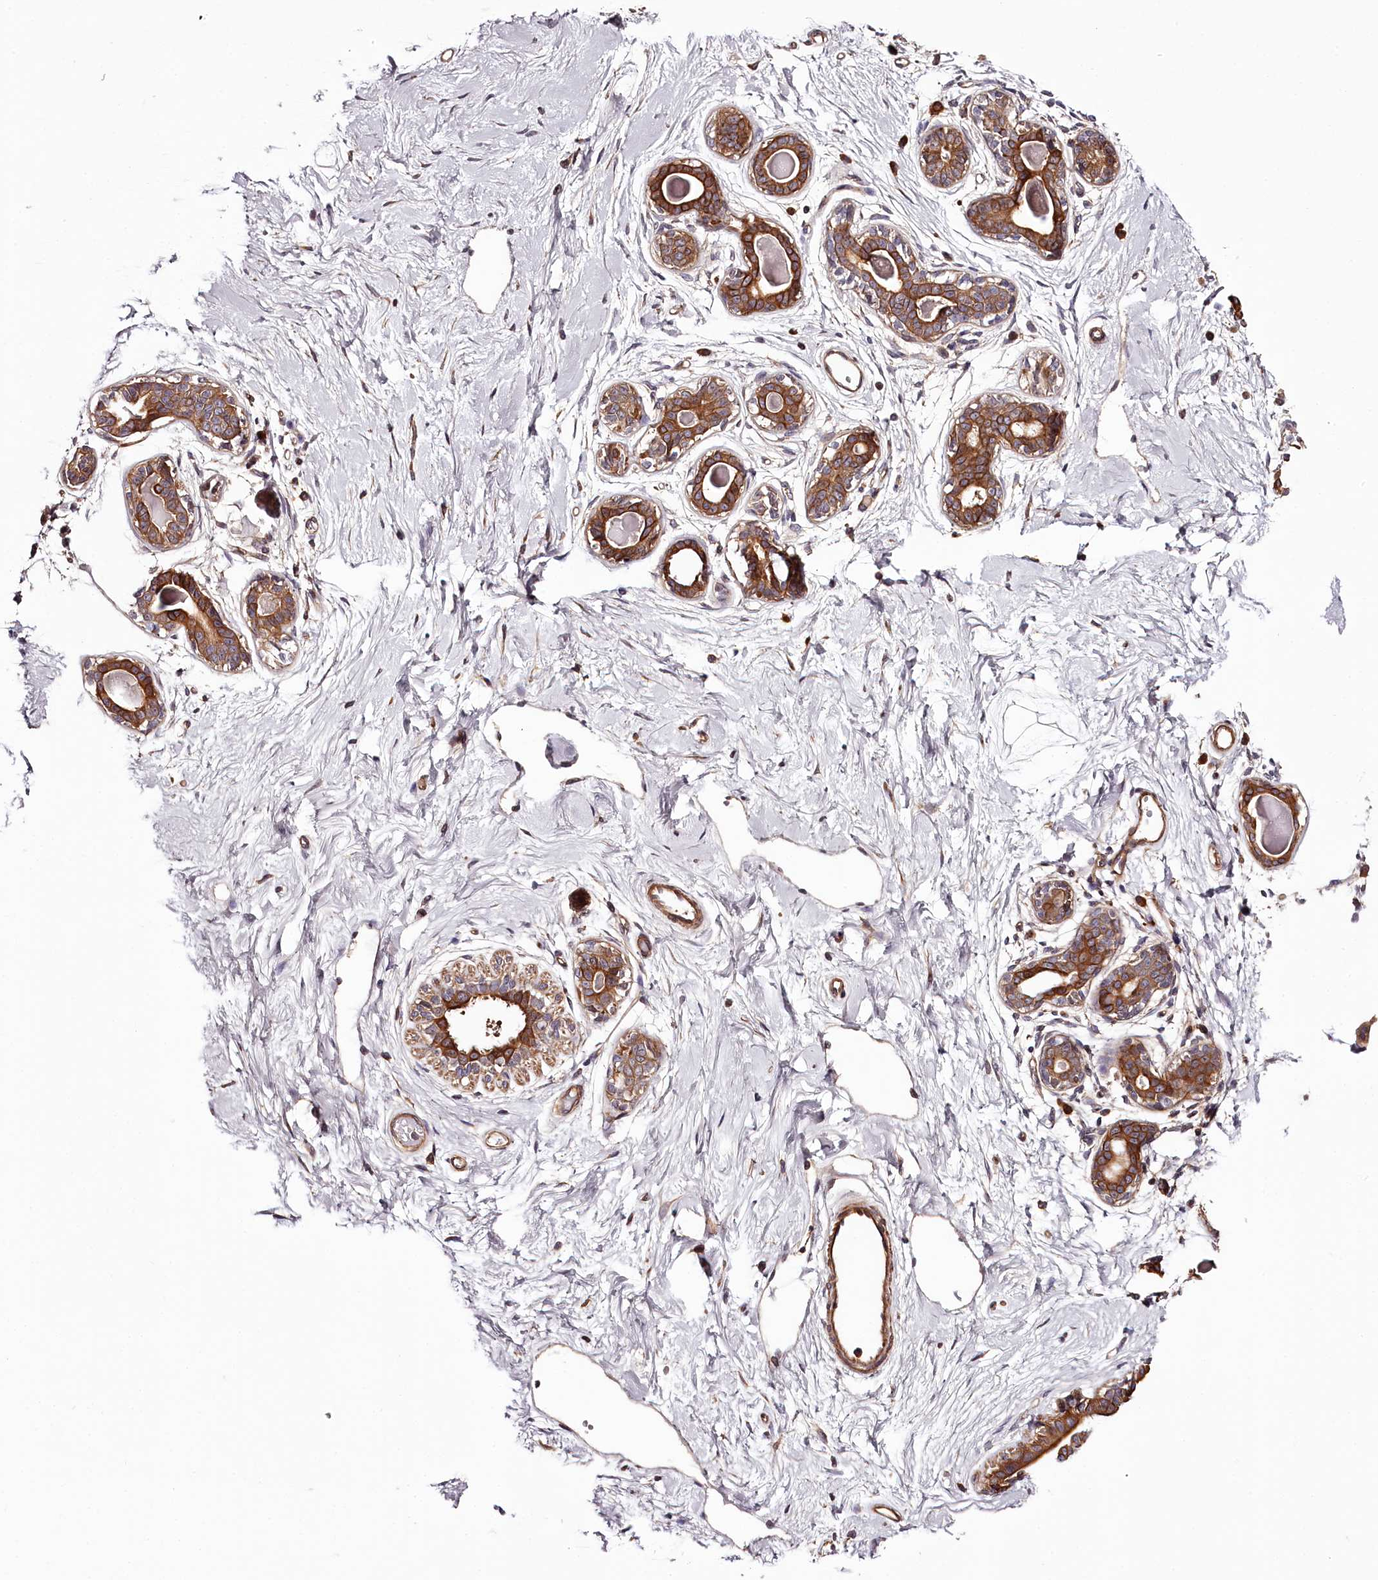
{"staining": {"intensity": "weak", "quantity": "25%-75%", "location": "cytoplasmic/membranous"}, "tissue": "breast", "cell_type": "Adipocytes", "image_type": "normal", "snomed": [{"axis": "morphology", "description": "Normal tissue, NOS"}, {"axis": "topography", "description": "Breast"}], "caption": "Immunohistochemistry staining of unremarkable breast, which demonstrates low levels of weak cytoplasmic/membranous positivity in about 25%-75% of adipocytes indicating weak cytoplasmic/membranous protein expression. The staining was performed using DAB (3,3'-diaminobenzidine) (brown) for protein detection and nuclei were counterstained in hematoxylin (blue).", "gene": "TARS1", "patient": {"sex": "female", "age": 45}}